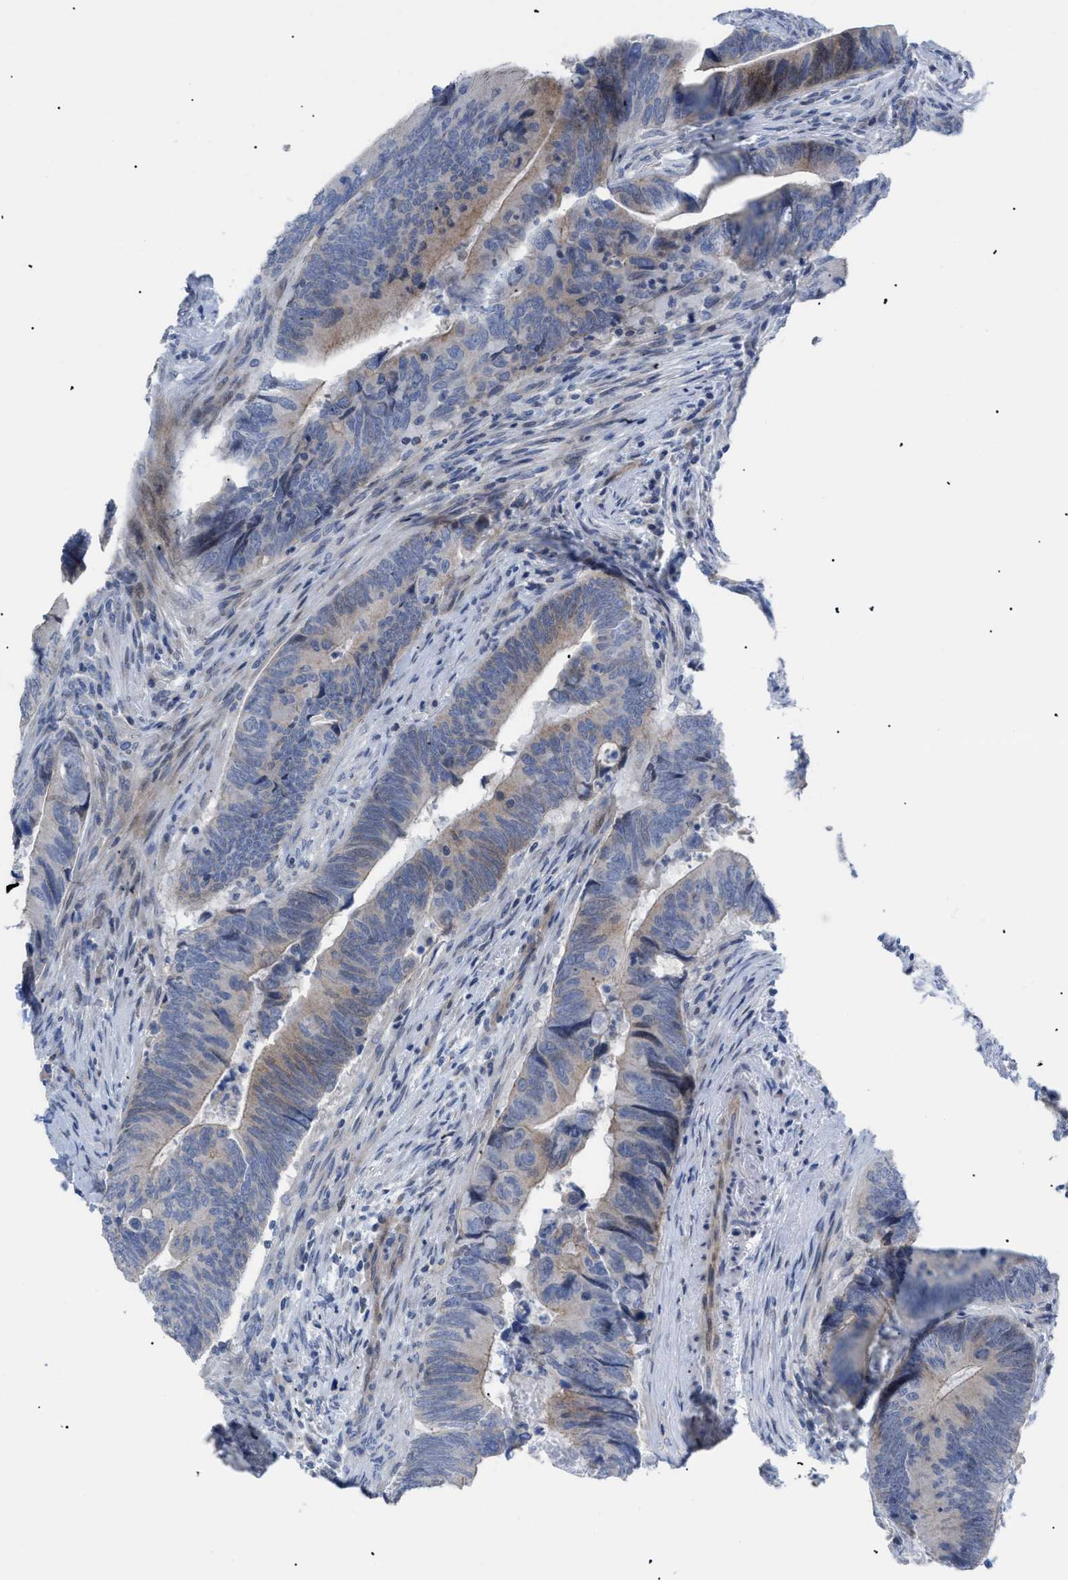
{"staining": {"intensity": "weak", "quantity": "25%-75%", "location": "cytoplasmic/membranous"}, "tissue": "colorectal cancer", "cell_type": "Tumor cells", "image_type": "cancer", "snomed": [{"axis": "morphology", "description": "Normal tissue, NOS"}, {"axis": "morphology", "description": "Adenocarcinoma, NOS"}, {"axis": "topography", "description": "Colon"}], "caption": "Tumor cells show low levels of weak cytoplasmic/membranous expression in about 25%-75% of cells in colorectal cancer. (Stains: DAB (3,3'-diaminobenzidine) in brown, nuclei in blue, Microscopy: brightfield microscopy at high magnification).", "gene": "CAV3", "patient": {"sex": "male", "age": 56}}